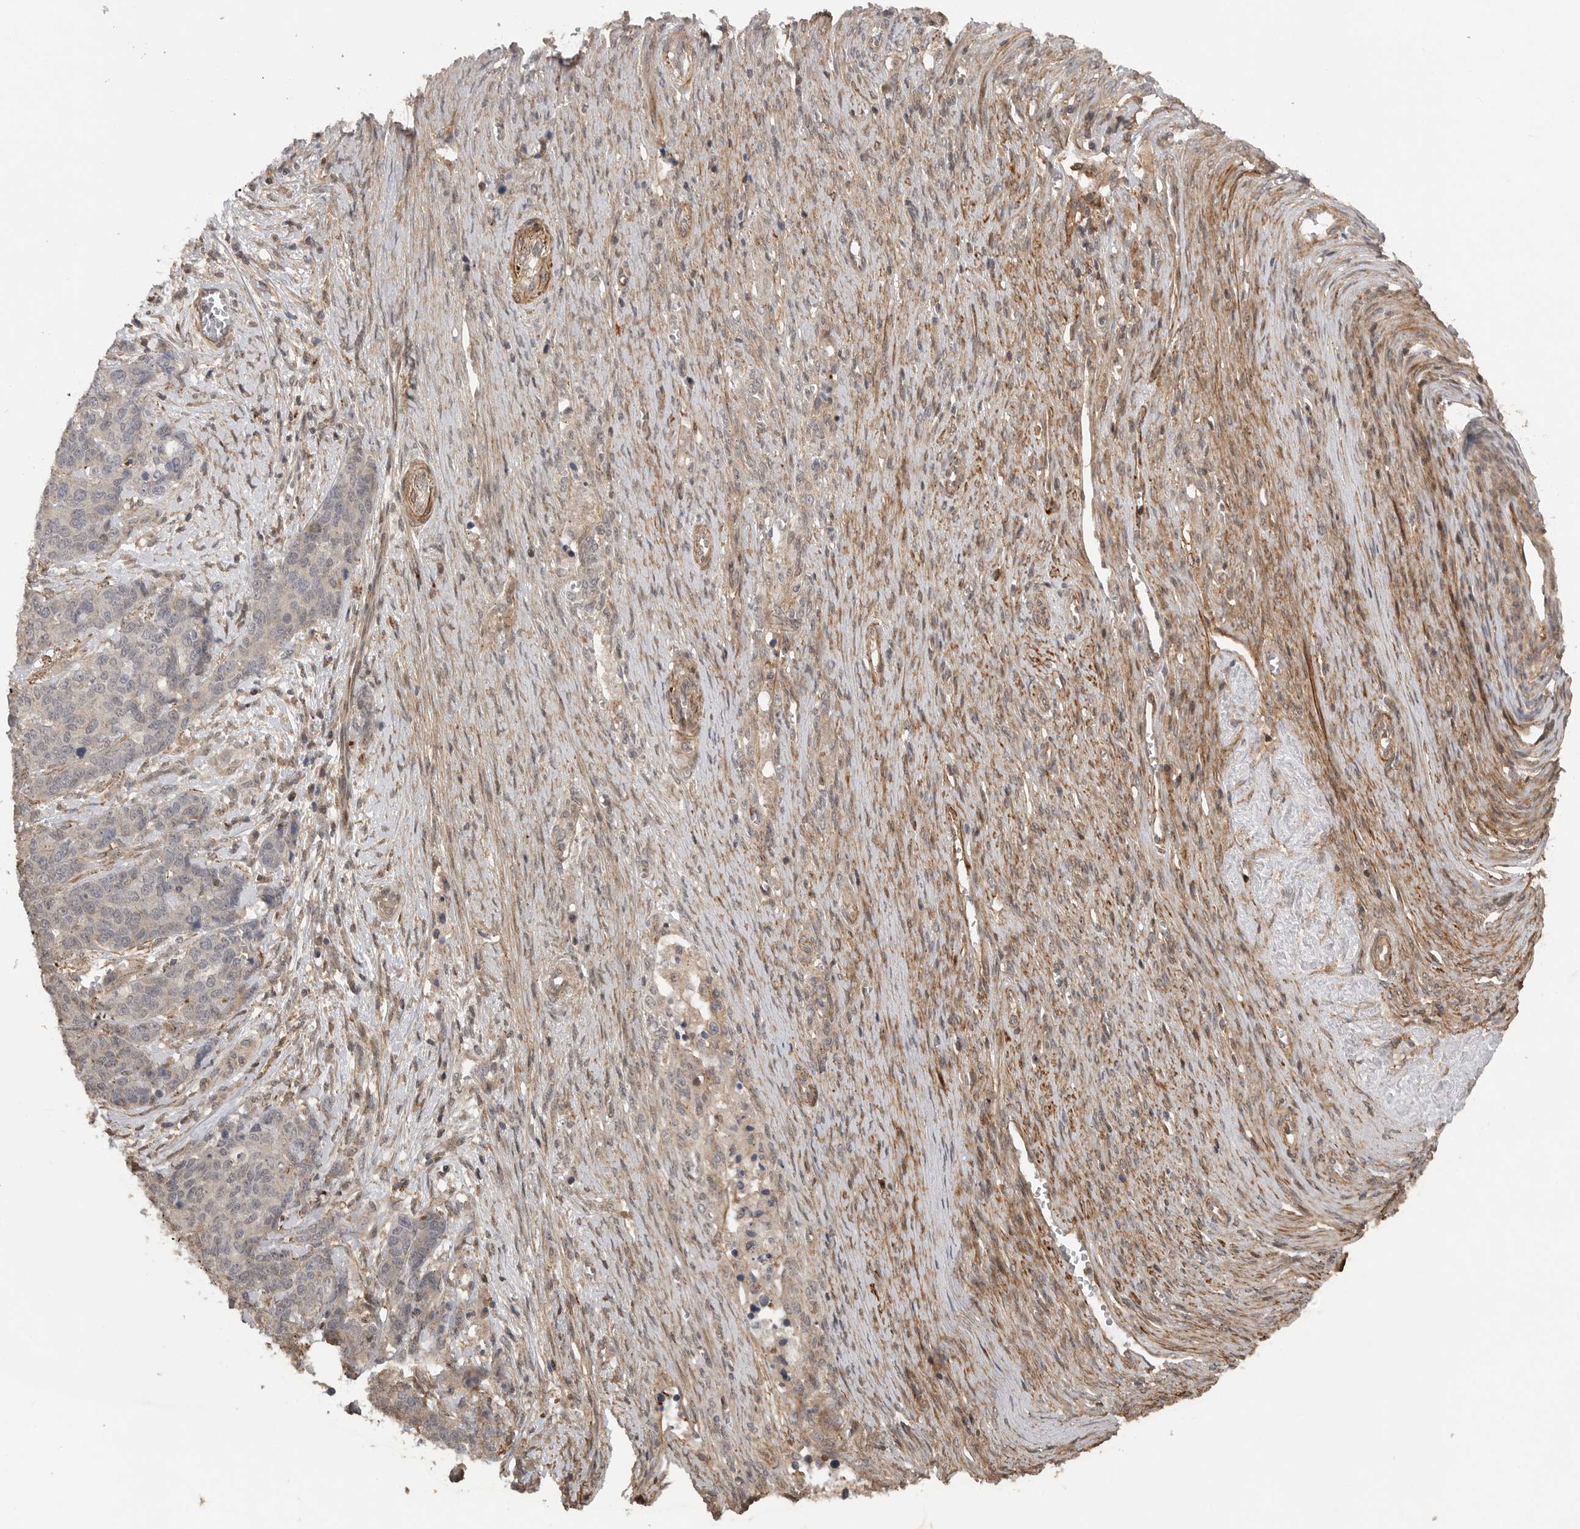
{"staining": {"intensity": "negative", "quantity": "none", "location": "none"}, "tissue": "ovarian cancer", "cell_type": "Tumor cells", "image_type": "cancer", "snomed": [{"axis": "morphology", "description": "Cystadenocarcinoma, serous, NOS"}, {"axis": "topography", "description": "Ovary"}], "caption": "IHC micrograph of human serous cystadenocarcinoma (ovarian) stained for a protein (brown), which reveals no positivity in tumor cells.", "gene": "TRIM56", "patient": {"sex": "female", "age": 44}}